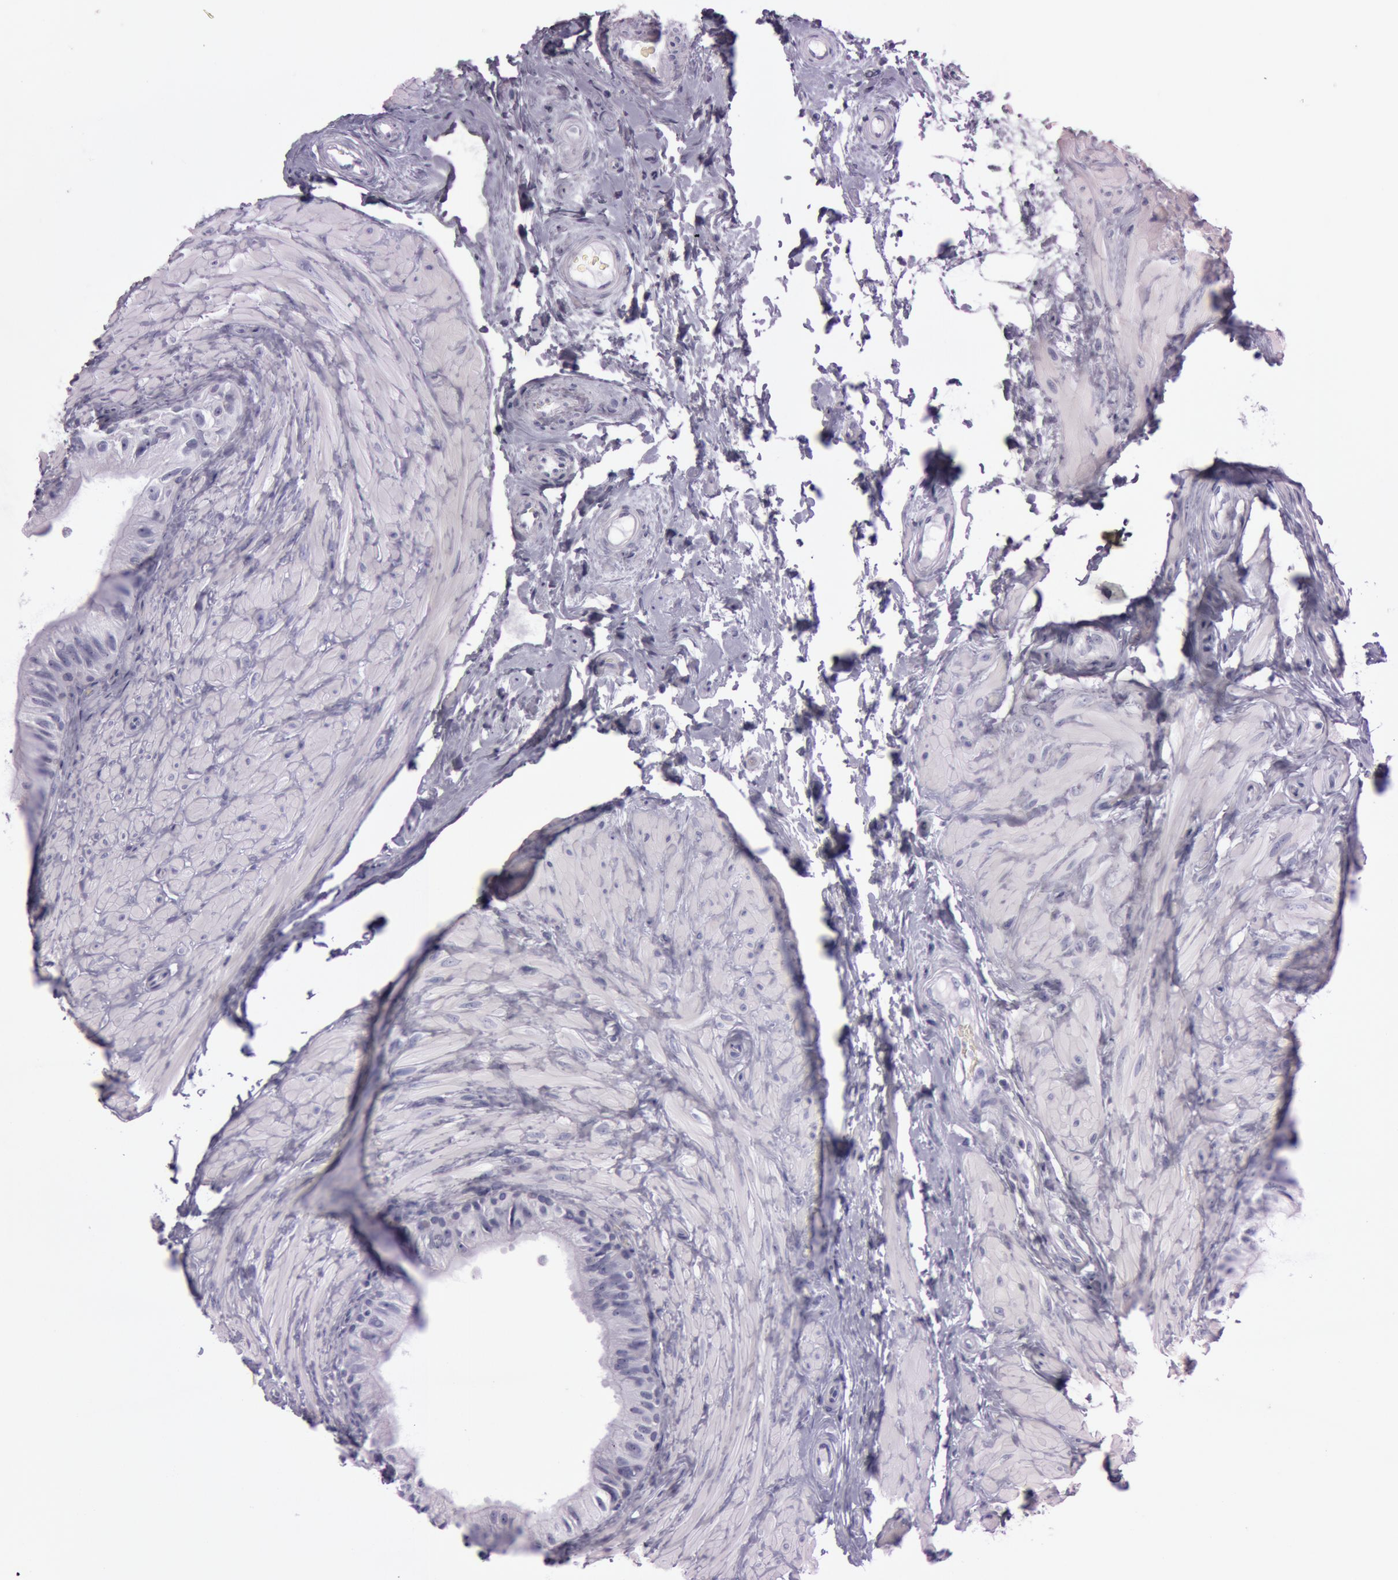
{"staining": {"intensity": "negative", "quantity": "none", "location": "none"}, "tissue": "epididymis", "cell_type": "Glandular cells", "image_type": "normal", "snomed": [{"axis": "morphology", "description": "Normal tissue, NOS"}, {"axis": "topography", "description": "Epididymis"}], "caption": "Immunohistochemistry (IHC) image of benign epididymis: human epididymis stained with DAB (3,3'-diaminobenzidine) demonstrates no significant protein staining in glandular cells.", "gene": "FOLH1", "patient": {"sex": "male", "age": 68}}